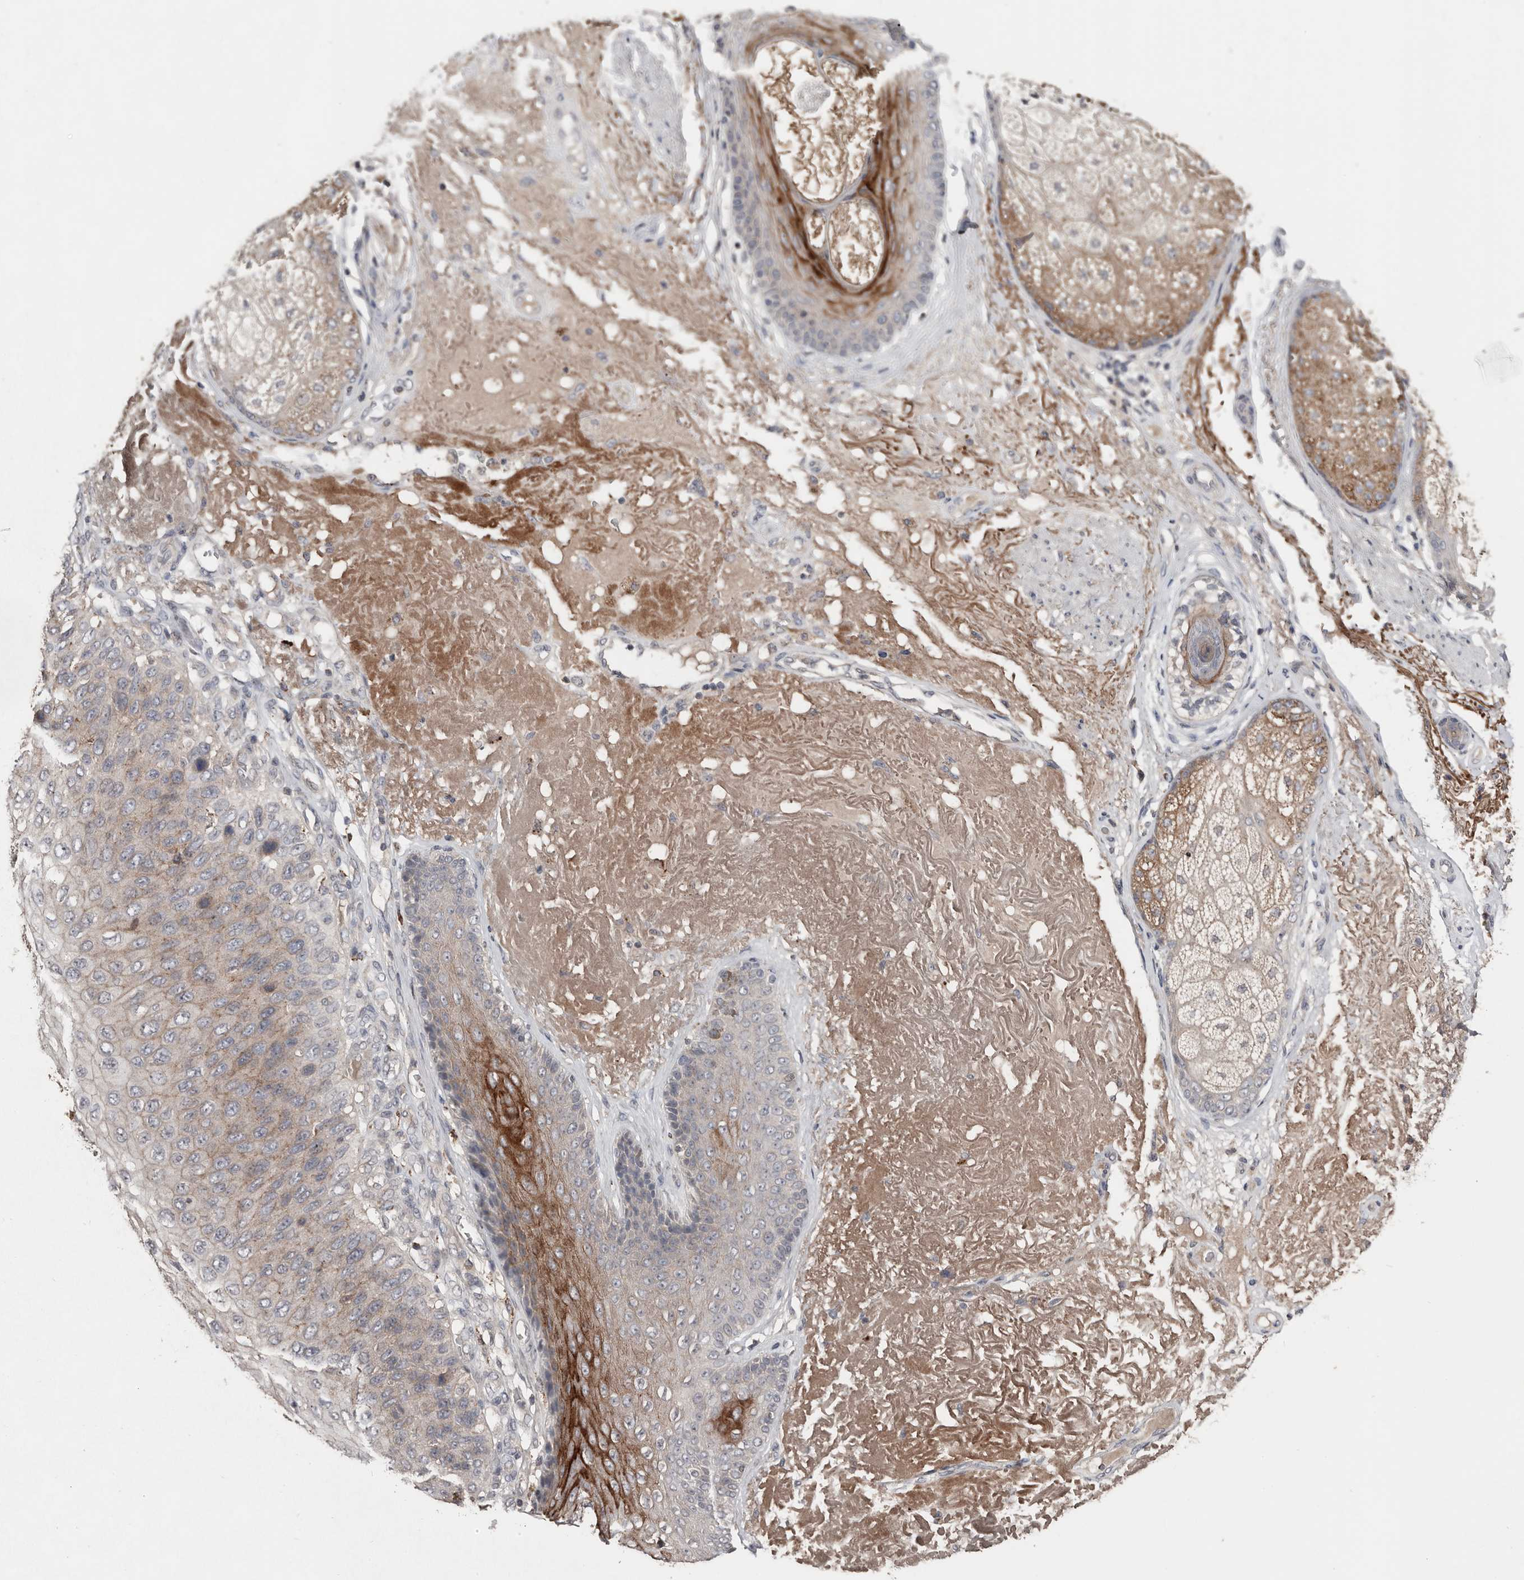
{"staining": {"intensity": "weak", "quantity": "25%-75%", "location": "cytoplasmic/membranous"}, "tissue": "skin cancer", "cell_type": "Tumor cells", "image_type": "cancer", "snomed": [{"axis": "morphology", "description": "Squamous cell carcinoma, NOS"}, {"axis": "topography", "description": "Skin"}], "caption": "This micrograph exhibits squamous cell carcinoma (skin) stained with immunohistochemistry to label a protein in brown. The cytoplasmic/membranous of tumor cells show weak positivity for the protein. Nuclei are counter-stained blue.", "gene": "SLC39A2", "patient": {"sex": "female", "age": 88}}